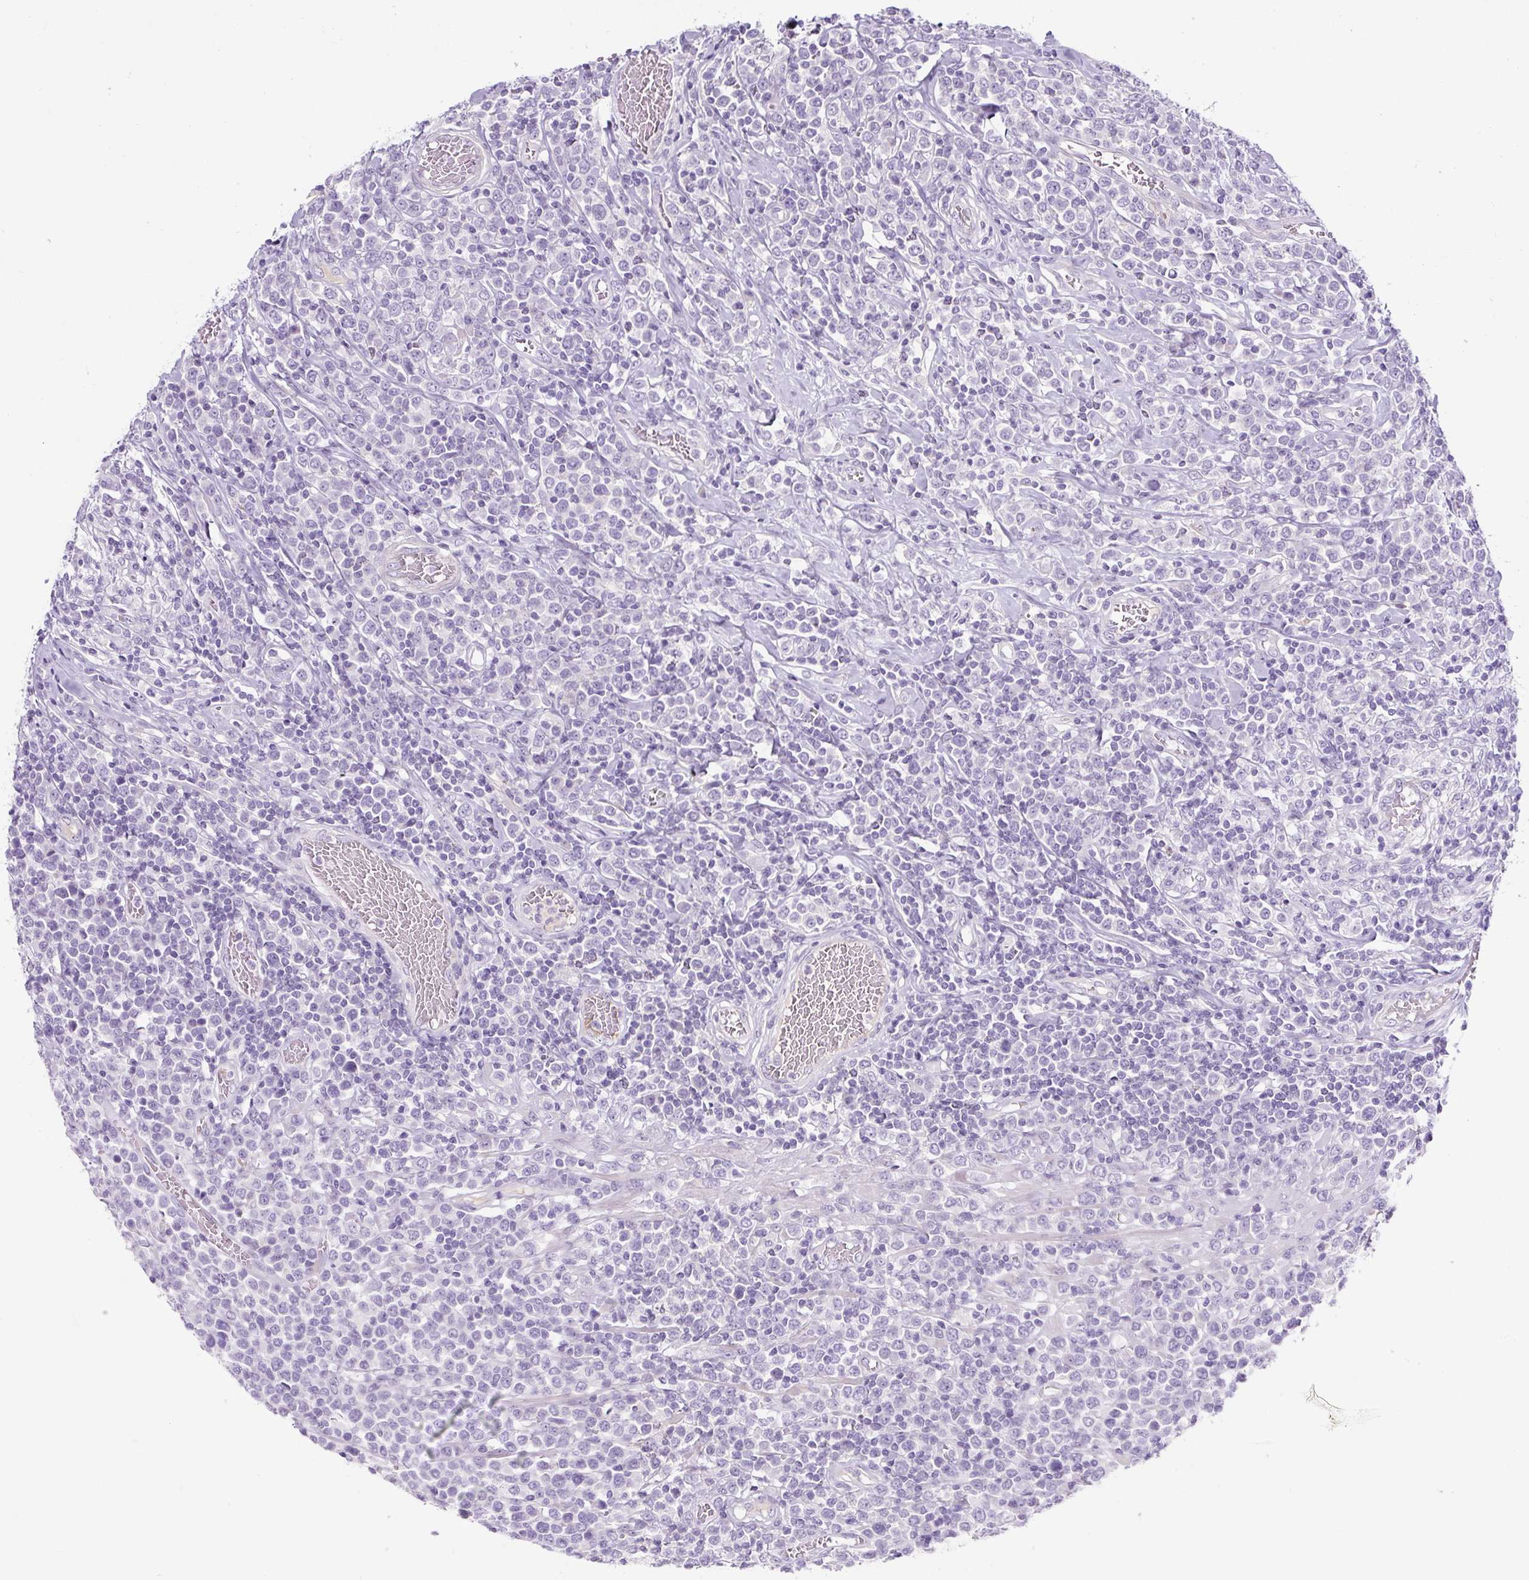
{"staining": {"intensity": "negative", "quantity": "none", "location": "none"}, "tissue": "lymphoma", "cell_type": "Tumor cells", "image_type": "cancer", "snomed": [{"axis": "morphology", "description": "Malignant lymphoma, non-Hodgkin's type, High grade"}, {"axis": "topography", "description": "Soft tissue"}], "caption": "Immunohistochemistry image of neoplastic tissue: human high-grade malignant lymphoma, non-Hodgkin's type stained with DAB demonstrates no significant protein staining in tumor cells. The staining was performed using DAB (3,3'-diaminobenzidine) to visualize the protein expression in brown, while the nuclei were stained in blue with hematoxylin (Magnification: 20x).", "gene": "OR14A2", "patient": {"sex": "female", "age": 56}}